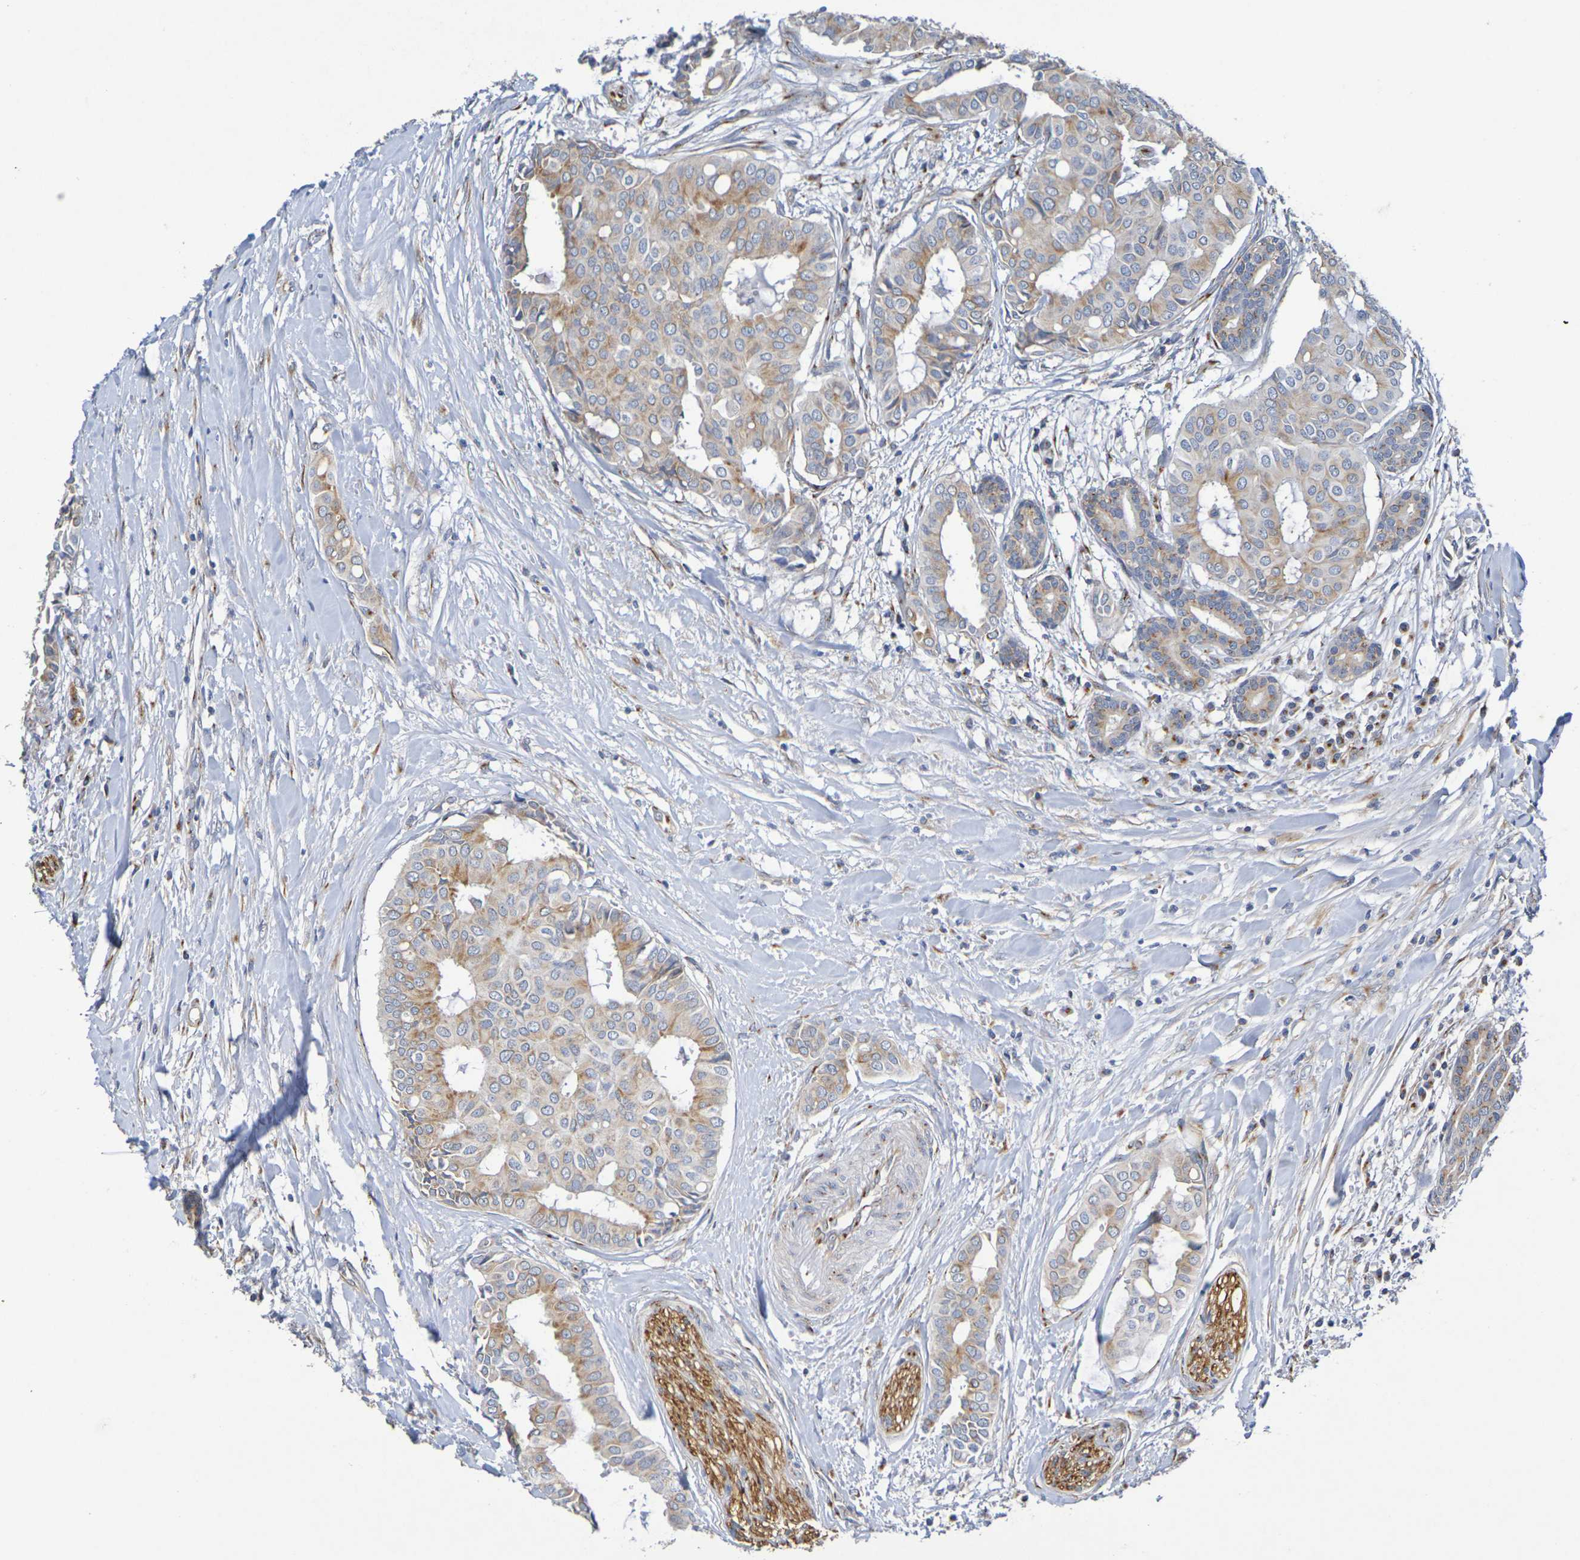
{"staining": {"intensity": "weak", "quantity": ">75%", "location": "cytoplasmic/membranous"}, "tissue": "head and neck cancer", "cell_type": "Tumor cells", "image_type": "cancer", "snomed": [{"axis": "morphology", "description": "Adenocarcinoma, NOS"}, {"axis": "topography", "description": "Salivary gland"}, {"axis": "topography", "description": "Head-Neck"}], "caption": "Tumor cells reveal weak cytoplasmic/membranous staining in about >75% of cells in head and neck adenocarcinoma.", "gene": "DCP2", "patient": {"sex": "female", "age": 59}}